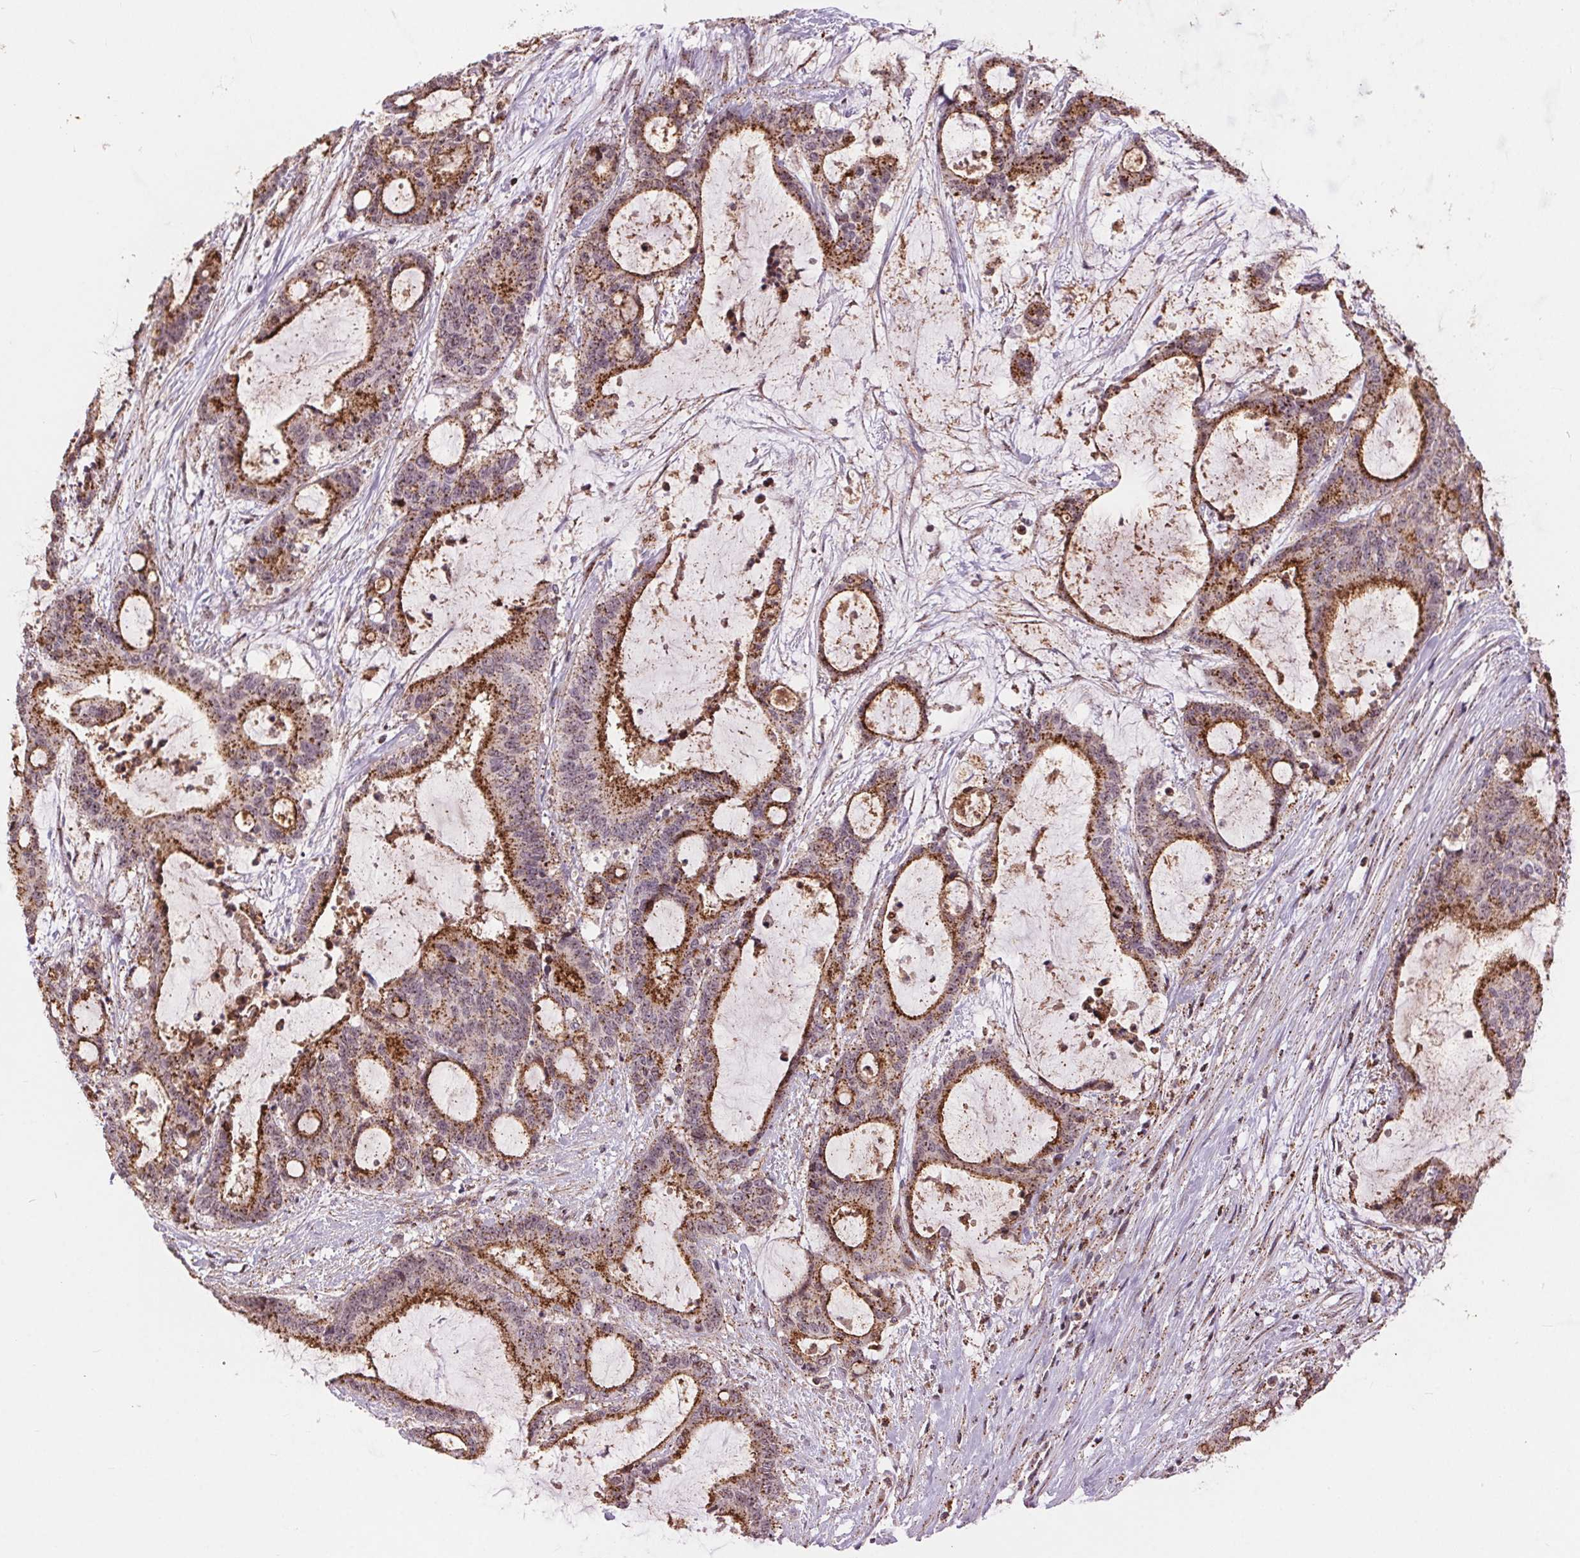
{"staining": {"intensity": "strong", "quantity": "25%-75%", "location": "cytoplasmic/membranous"}, "tissue": "liver cancer", "cell_type": "Tumor cells", "image_type": "cancer", "snomed": [{"axis": "morphology", "description": "Normal tissue, NOS"}, {"axis": "morphology", "description": "Cholangiocarcinoma"}, {"axis": "topography", "description": "Liver"}, {"axis": "topography", "description": "Peripheral nerve tissue"}], "caption": "Liver cancer tissue reveals strong cytoplasmic/membranous expression in approximately 25%-75% of tumor cells, visualized by immunohistochemistry.", "gene": "CHMP4B", "patient": {"sex": "female", "age": 73}}